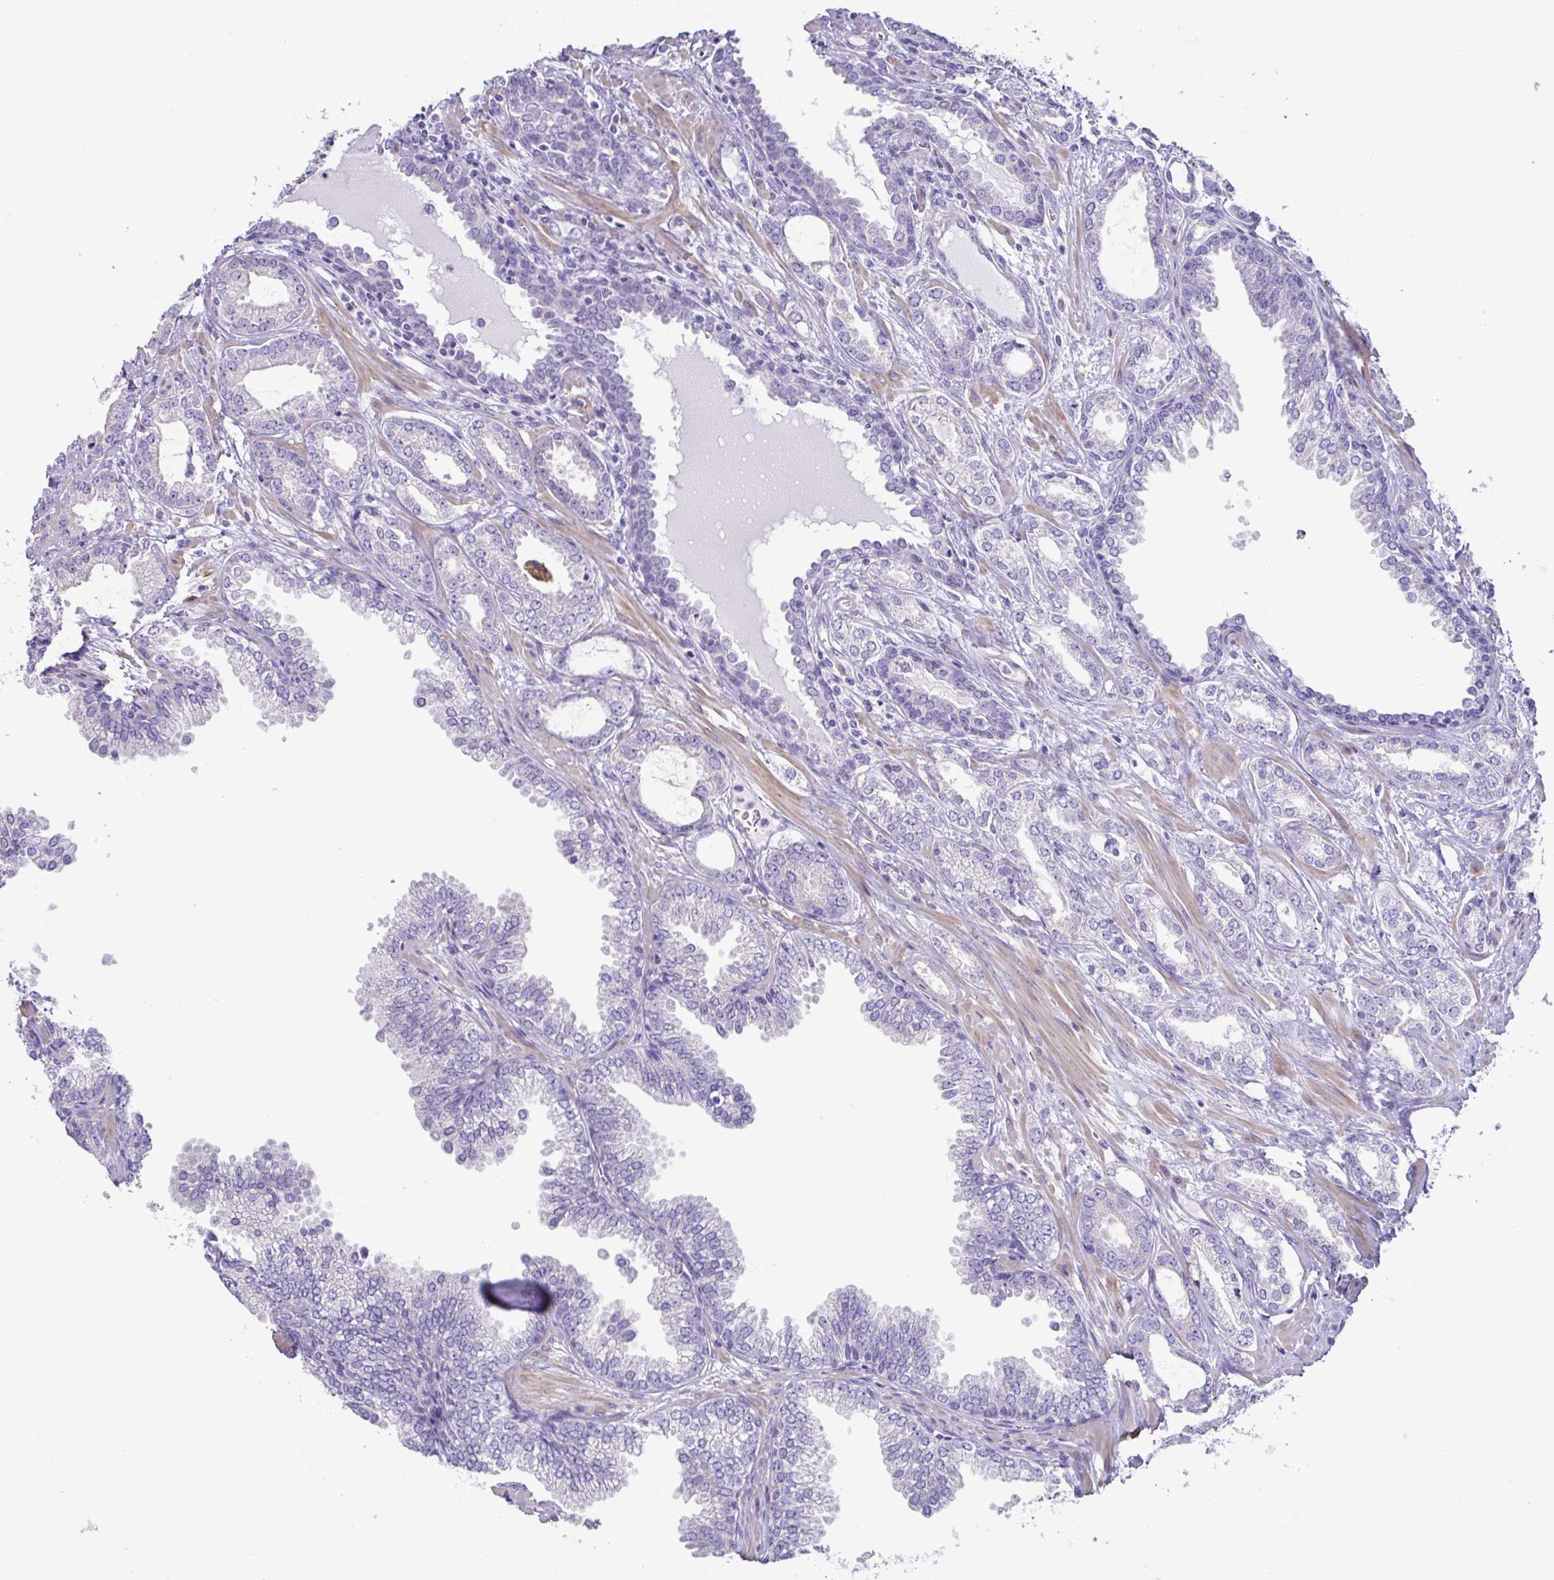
{"staining": {"intensity": "negative", "quantity": "none", "location": "none"}, "tissue": "prostate cancer", "cell_type": "Tumor cells", "image_type": "cancer", "snomed": [{"axis": "morphology", "description": "Adenocarcinoma, Medium grade"}, {"axis": "topography", "description": "Prostate"}], "caption": "Adenocarcinoma (medium-grade) (prostate) was stained to show a protein in brown. There is no significant staining in tumor cells. (DAB immunohistochemistry visualized using brightfield microscopy, high magnification).", "gene": "MED11", "patient": {"sex": "male", "age": 57}}